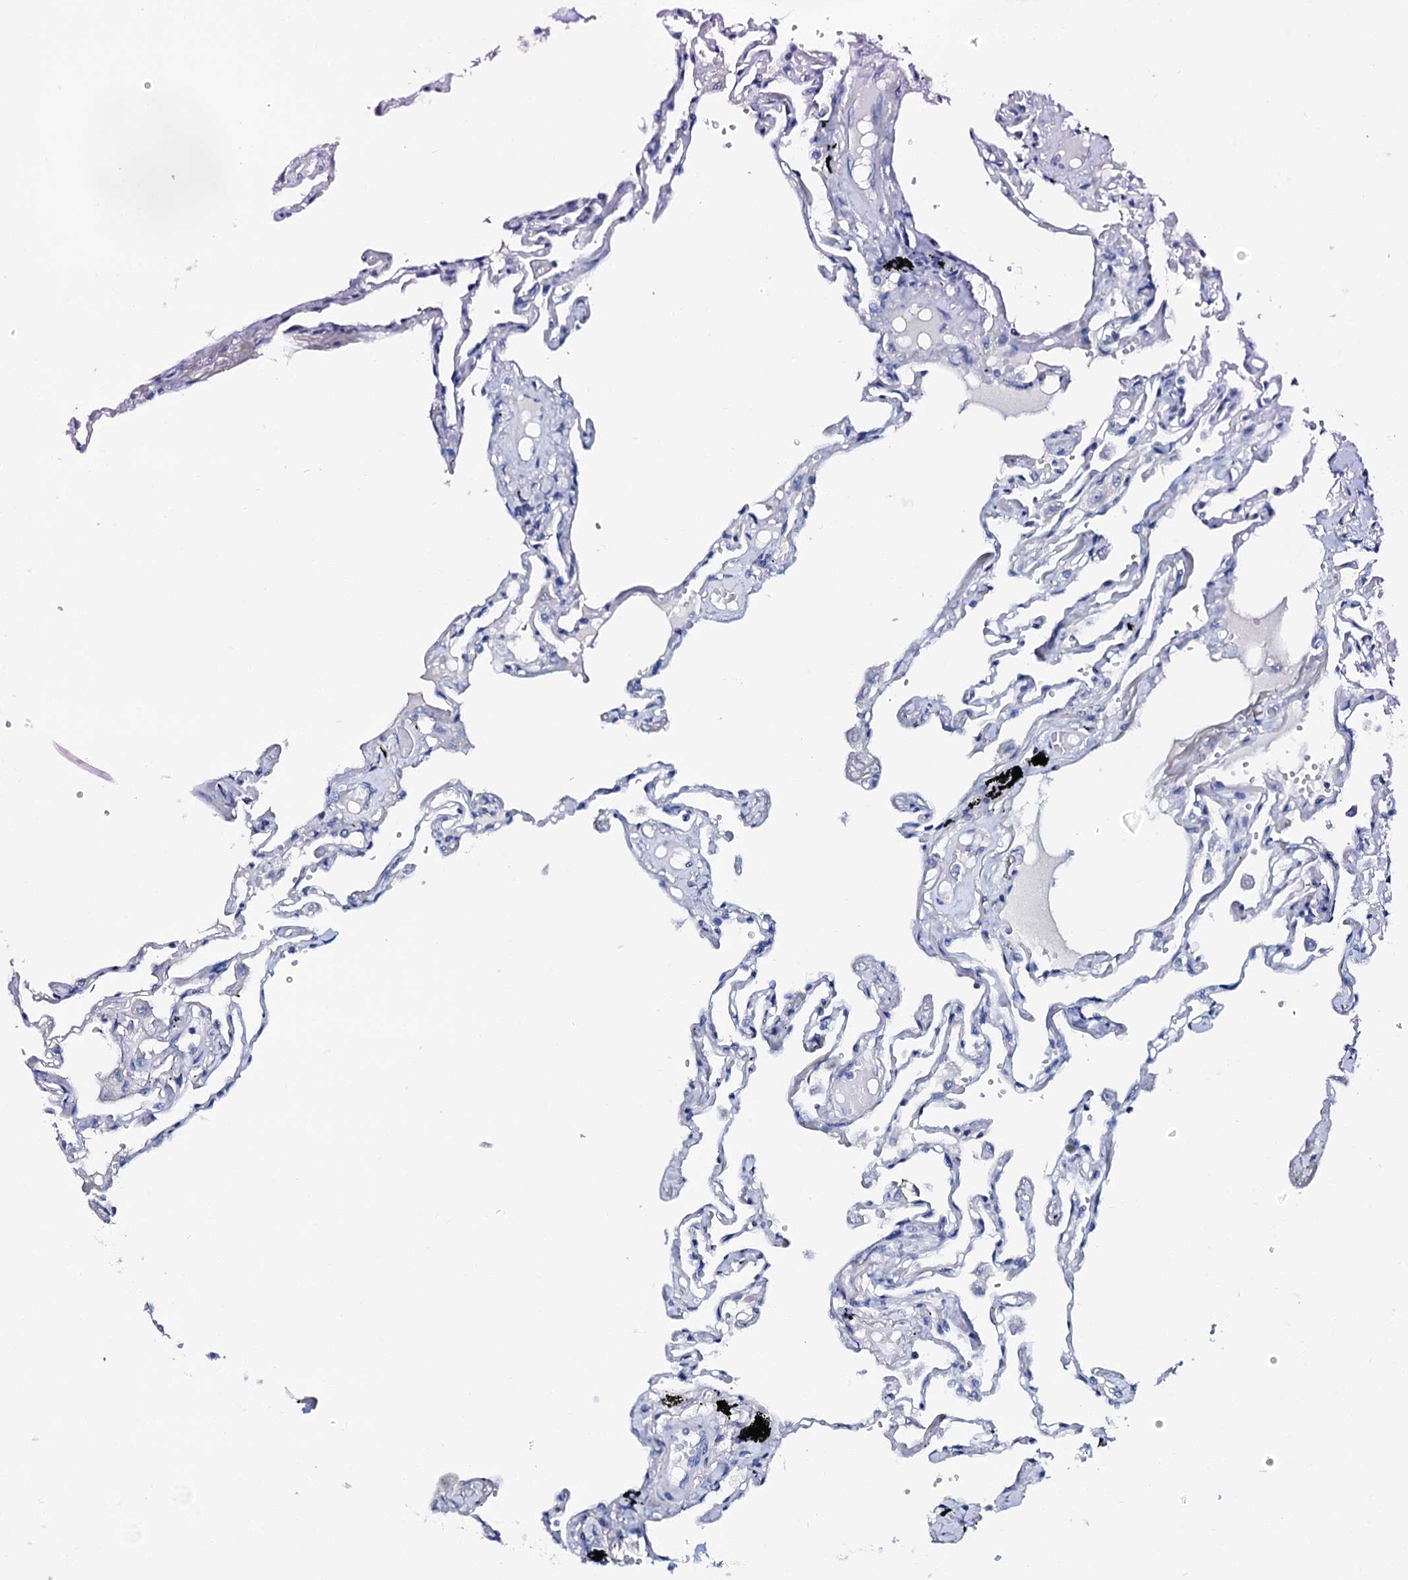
{"staining": {"intensity": "negative", "quantity": "none", "location": "none"}, "tissue": "lung", "cell_type": "Alveolar cells", "image_type": "normal", "snomed": [{"axis": "morphology", "description": "Normal tissue, NOS"}, {"axis": "topography", "description": "Lung"}], "caption": "Immunohistochemistry photomicrograph of unremarkable human lung stained for a protein (brown), which exhibits no positivity in alveolar cells. The staining is performed using DAB brown chromogen with nuclei counter-stained in using hematoxylin.", "gene": "AMER2", "patient": {"sex": "female", "age": 67}}